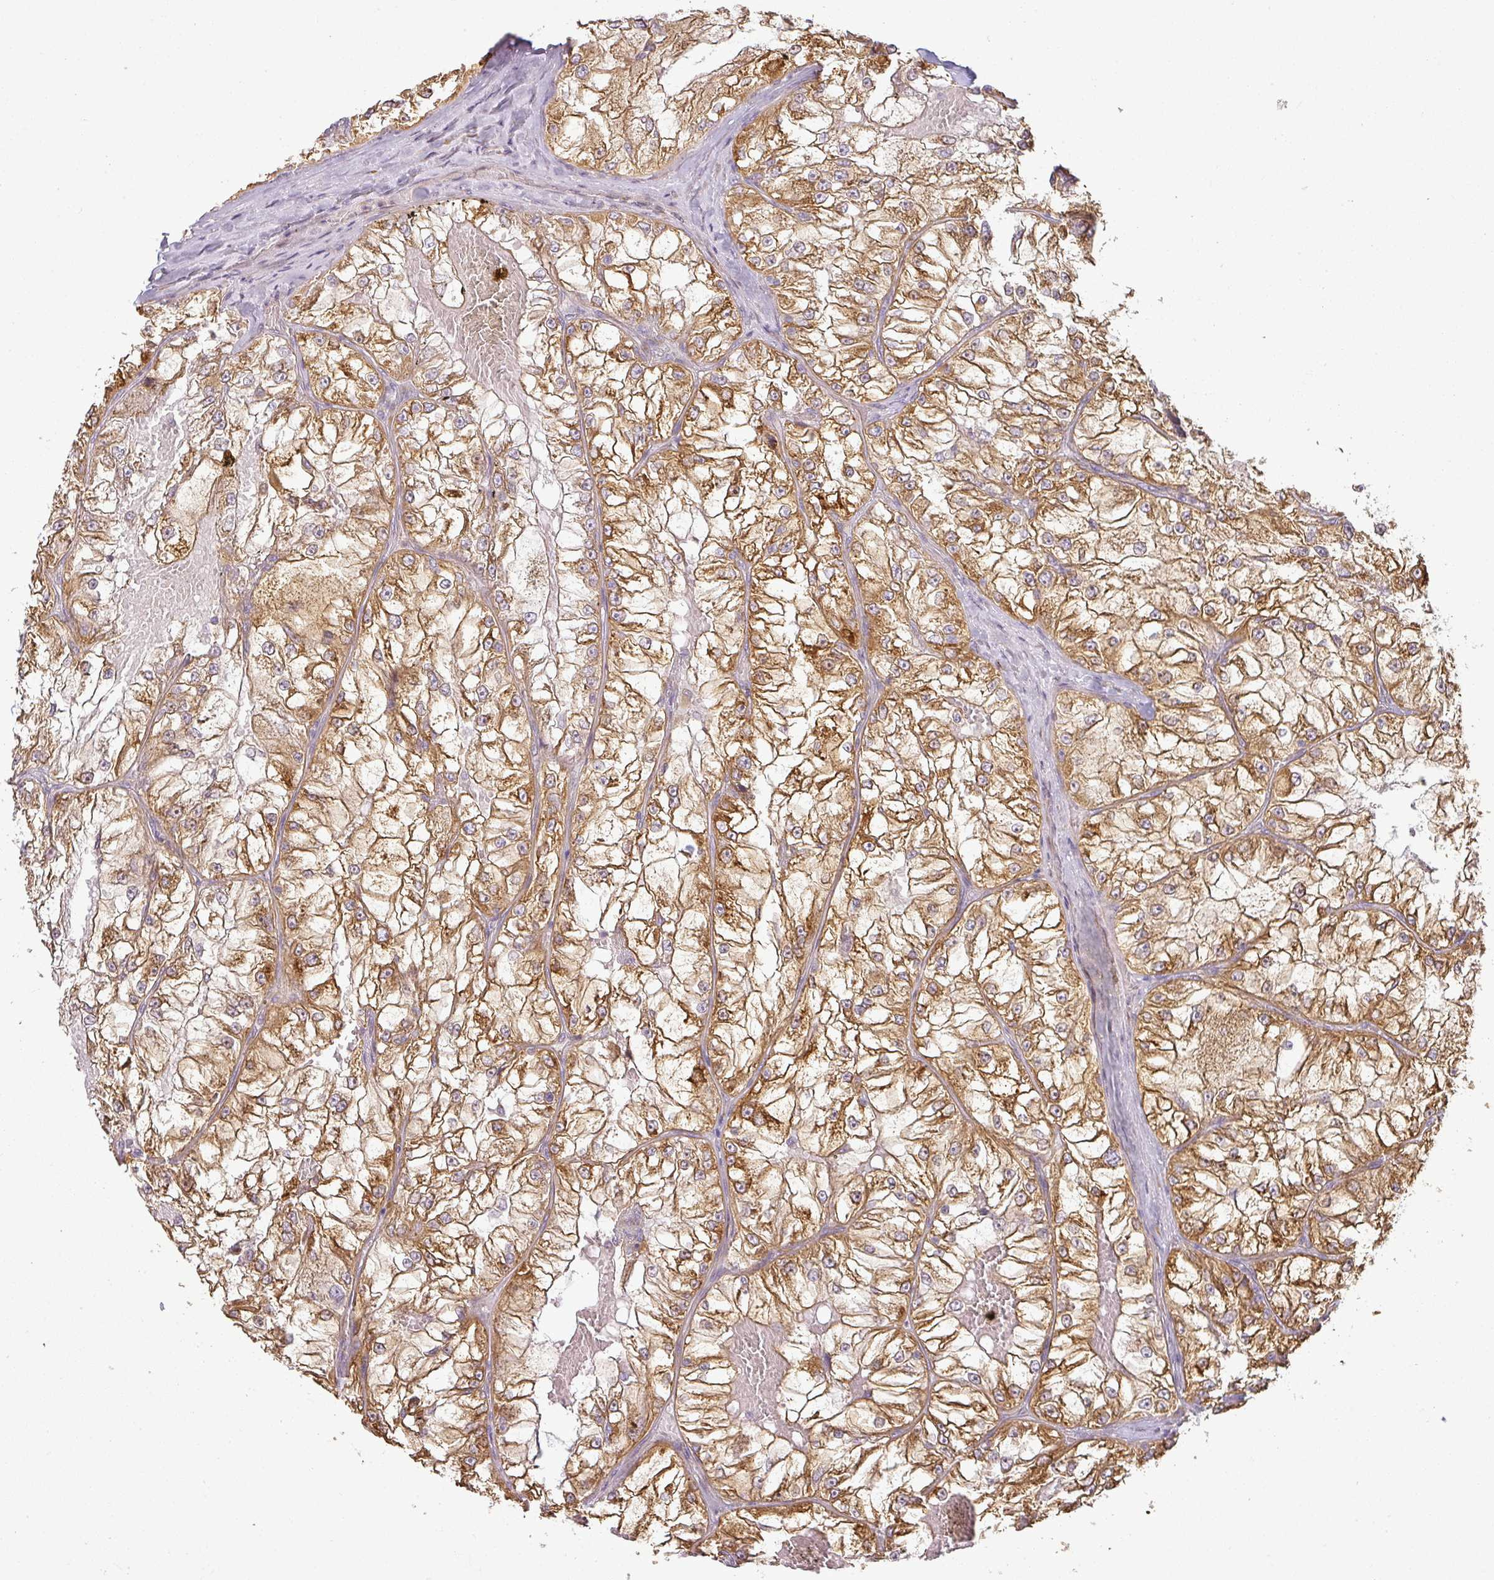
{"staining": {"intensity": "moderate", "quantity": ">75%", "location": "cytoplasmic/membranous"}, "tissue": "renal cancer", "cell_type": "Tumor cells", "image_type": "cancer", "snomed": [{"axis": "morphology", "description": "Adenocarcinoma, NOS"}, {"axis": "topography", "description": "Kidney"}], "caption": "Immunohistochemical staining of human adenocarcinoma (renal) shows medium levels of moderate cytoplasmic/membranous staining in approximately >75% of tumor cells.", "gene": "CCDC144A", "patient": {"sex": "female", "age": 72}}